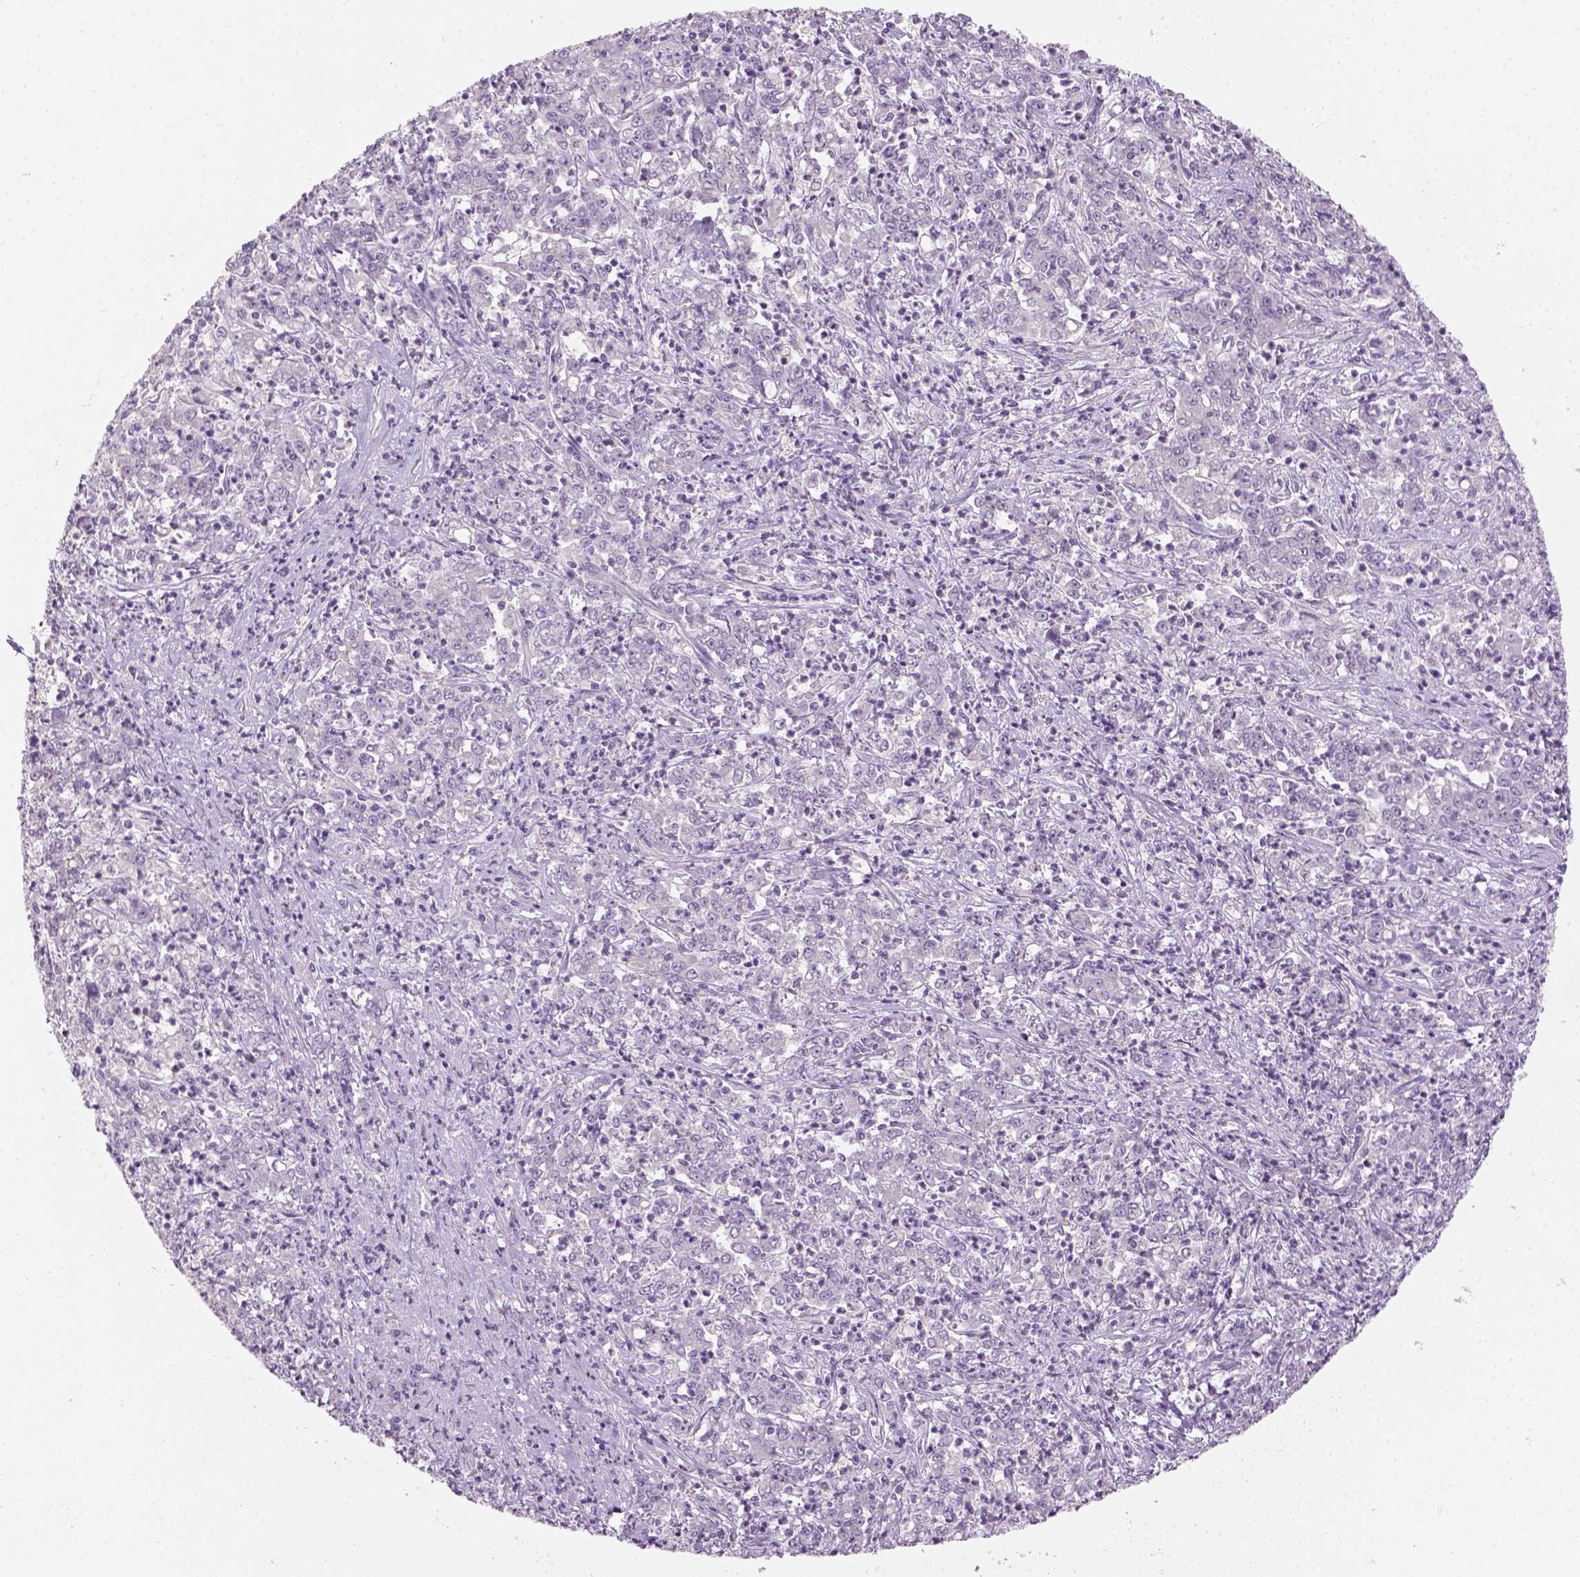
{"staining": {"intensity": "negative", "quantity": "none", "location": "none"}, "tissue": "stomach cancer", "cell_type": "Tumor cells", "image_type": "cancer", "snomed": [{"axis": "morphology", "description": "Adenocarcinoma, NOS"}, {"axis": "topography", "description": "Stomach, lower"}], "caption": "Immunohistochemical staining of stomach cancer (adenocarcinoma) shows no significant expression in tumor cells. Brightfield microscopy of immunohistochemistry (IHC) stained with DAB (brown) and hematoxylin (blue), captured at high magnification.", "gene": "GFI1B", "patient": {"sex": "female", "age": 71}}